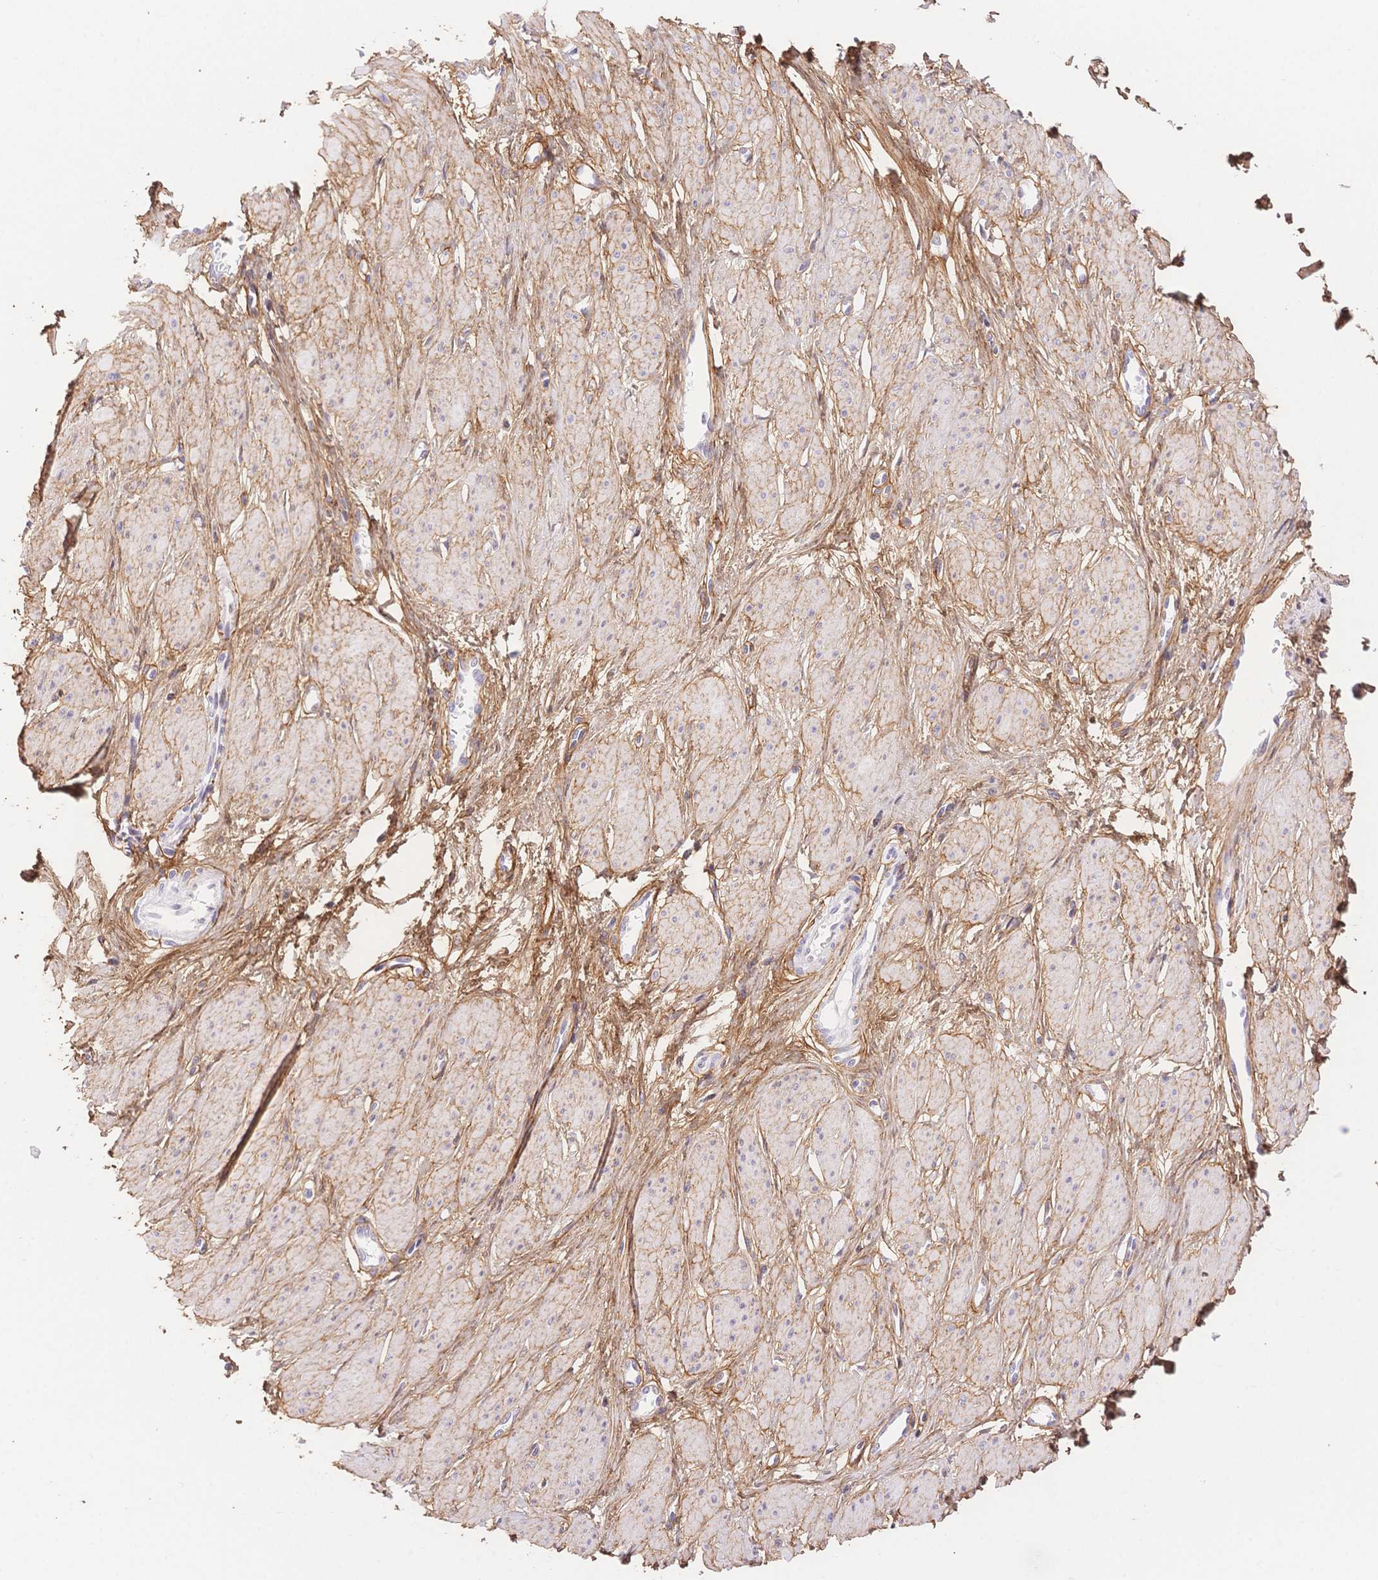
{"staining": {"intensity": "moderate", "quantity": "<25%", "location": "cytoplasmic/membranous"}, "tissue": "smooth muscle", "cell_type": "Smooth muscle cells", "image_type": "normal", "snomed": [{"axis": "morphology", "description": "Normal tissue, NOS"}, {"axis": "topography", "description": "Smooth muscle"}, {"axis": "topography", "description": "Uterus"}], "caption": "This photomicrograph reveals immunohistochemistry (IHC) staining of benign human smooth muscle, with low moderate cytoplasmic/membranous positivity in approximately <25% of smooth muscle cells.", "gene": "PDZD2", "patient": {"sex": "female", "age": 39}}